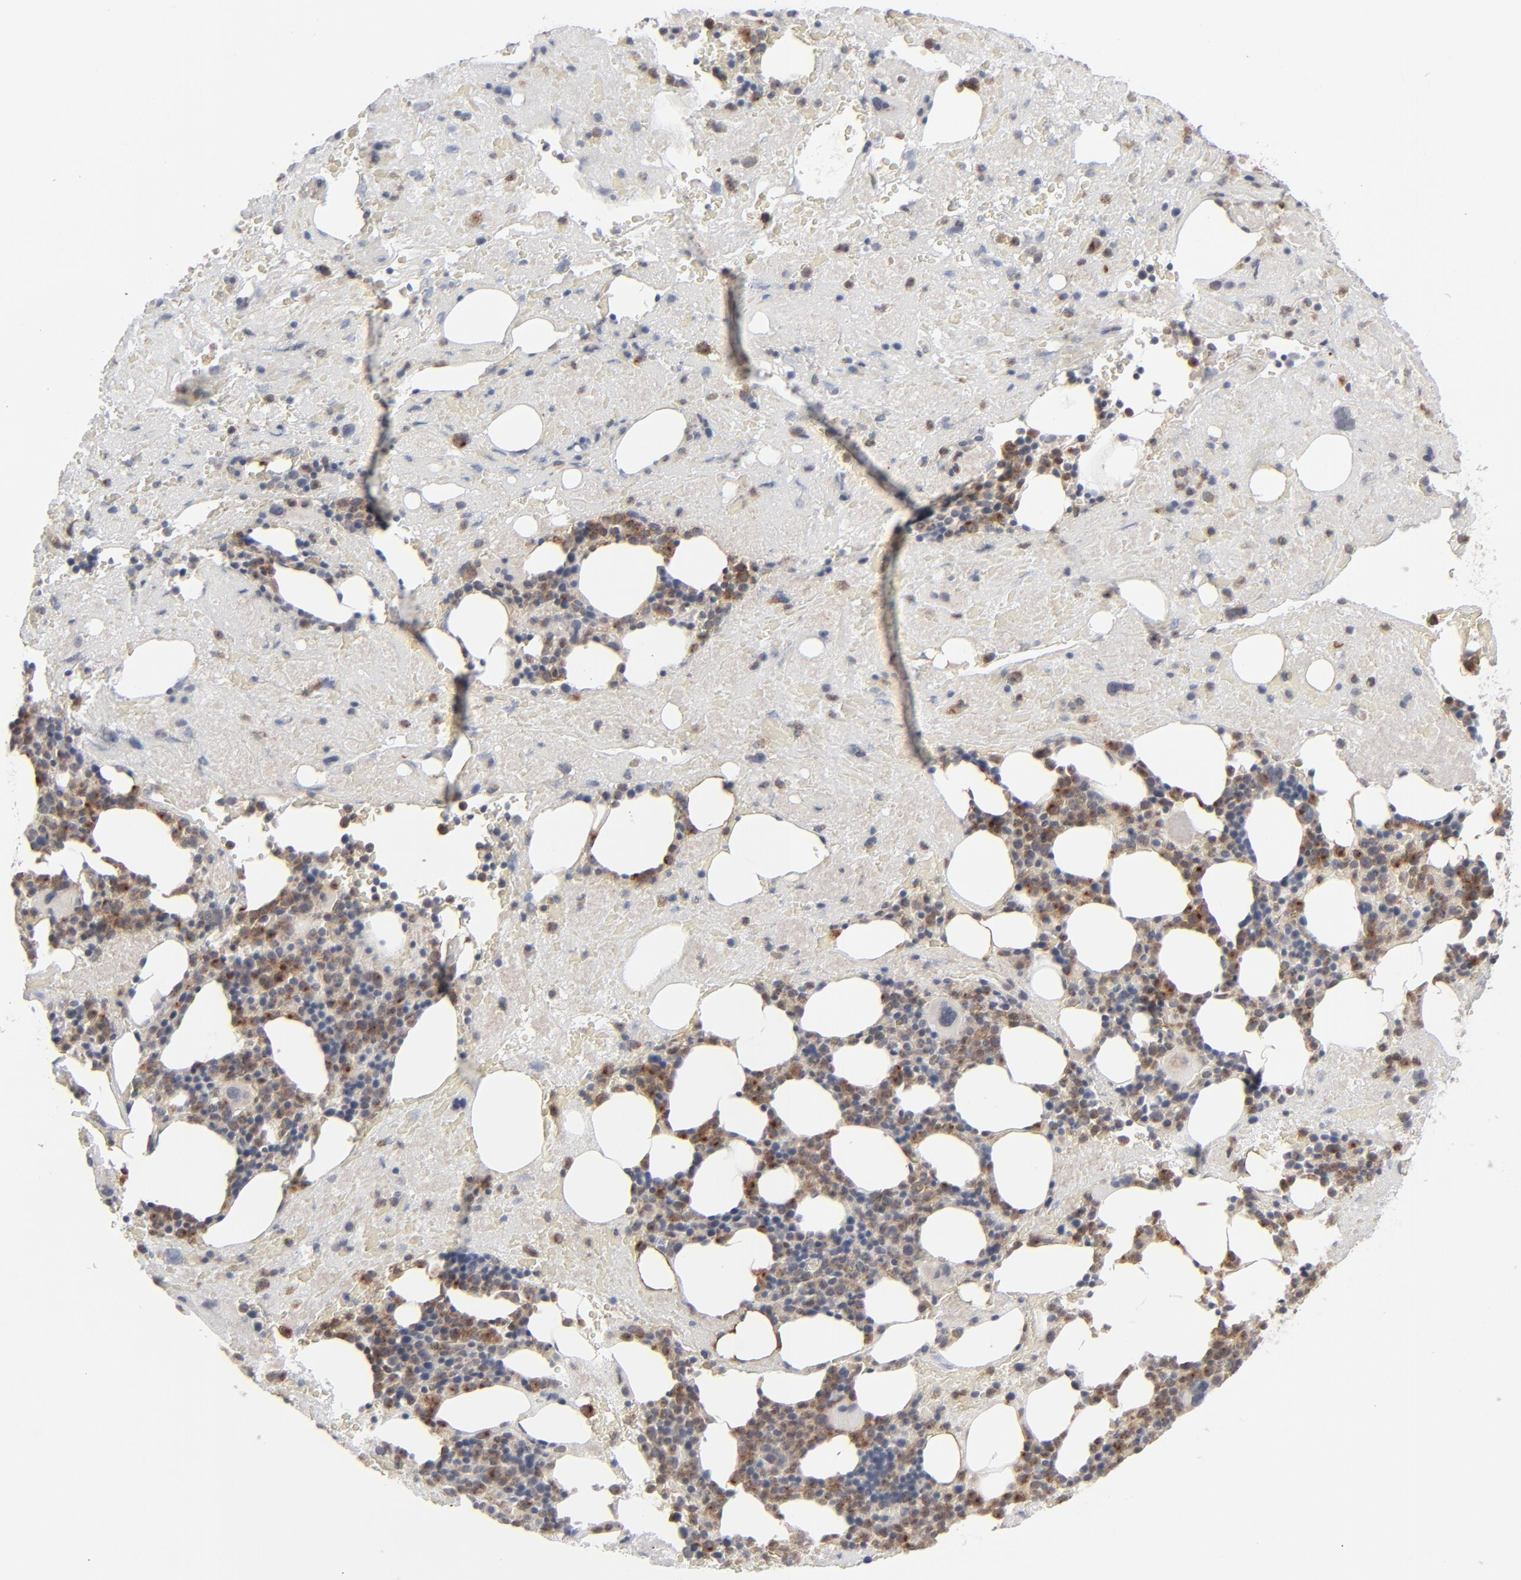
{"staining": {"intensity": "moderate", "quantity": "25%-75%", "location": "cytoplasmic/membranous"}, "tissue": "bone marrow", "cell_type": "Hematopoietic cells", "image_type": "normal", "snomed": [{"axis": "morphology", "description": "Normal tissue, NOS"}, {"axis": "topography", "description": "Bone marrow"}], "caption": "A brown stain highlights moderate cytoplasmic/membranous staining of a protein in hematopoietic cells of normal bone marrow.", "gene": "POF1B", "patient": {"sex": "male", "age": 76}}